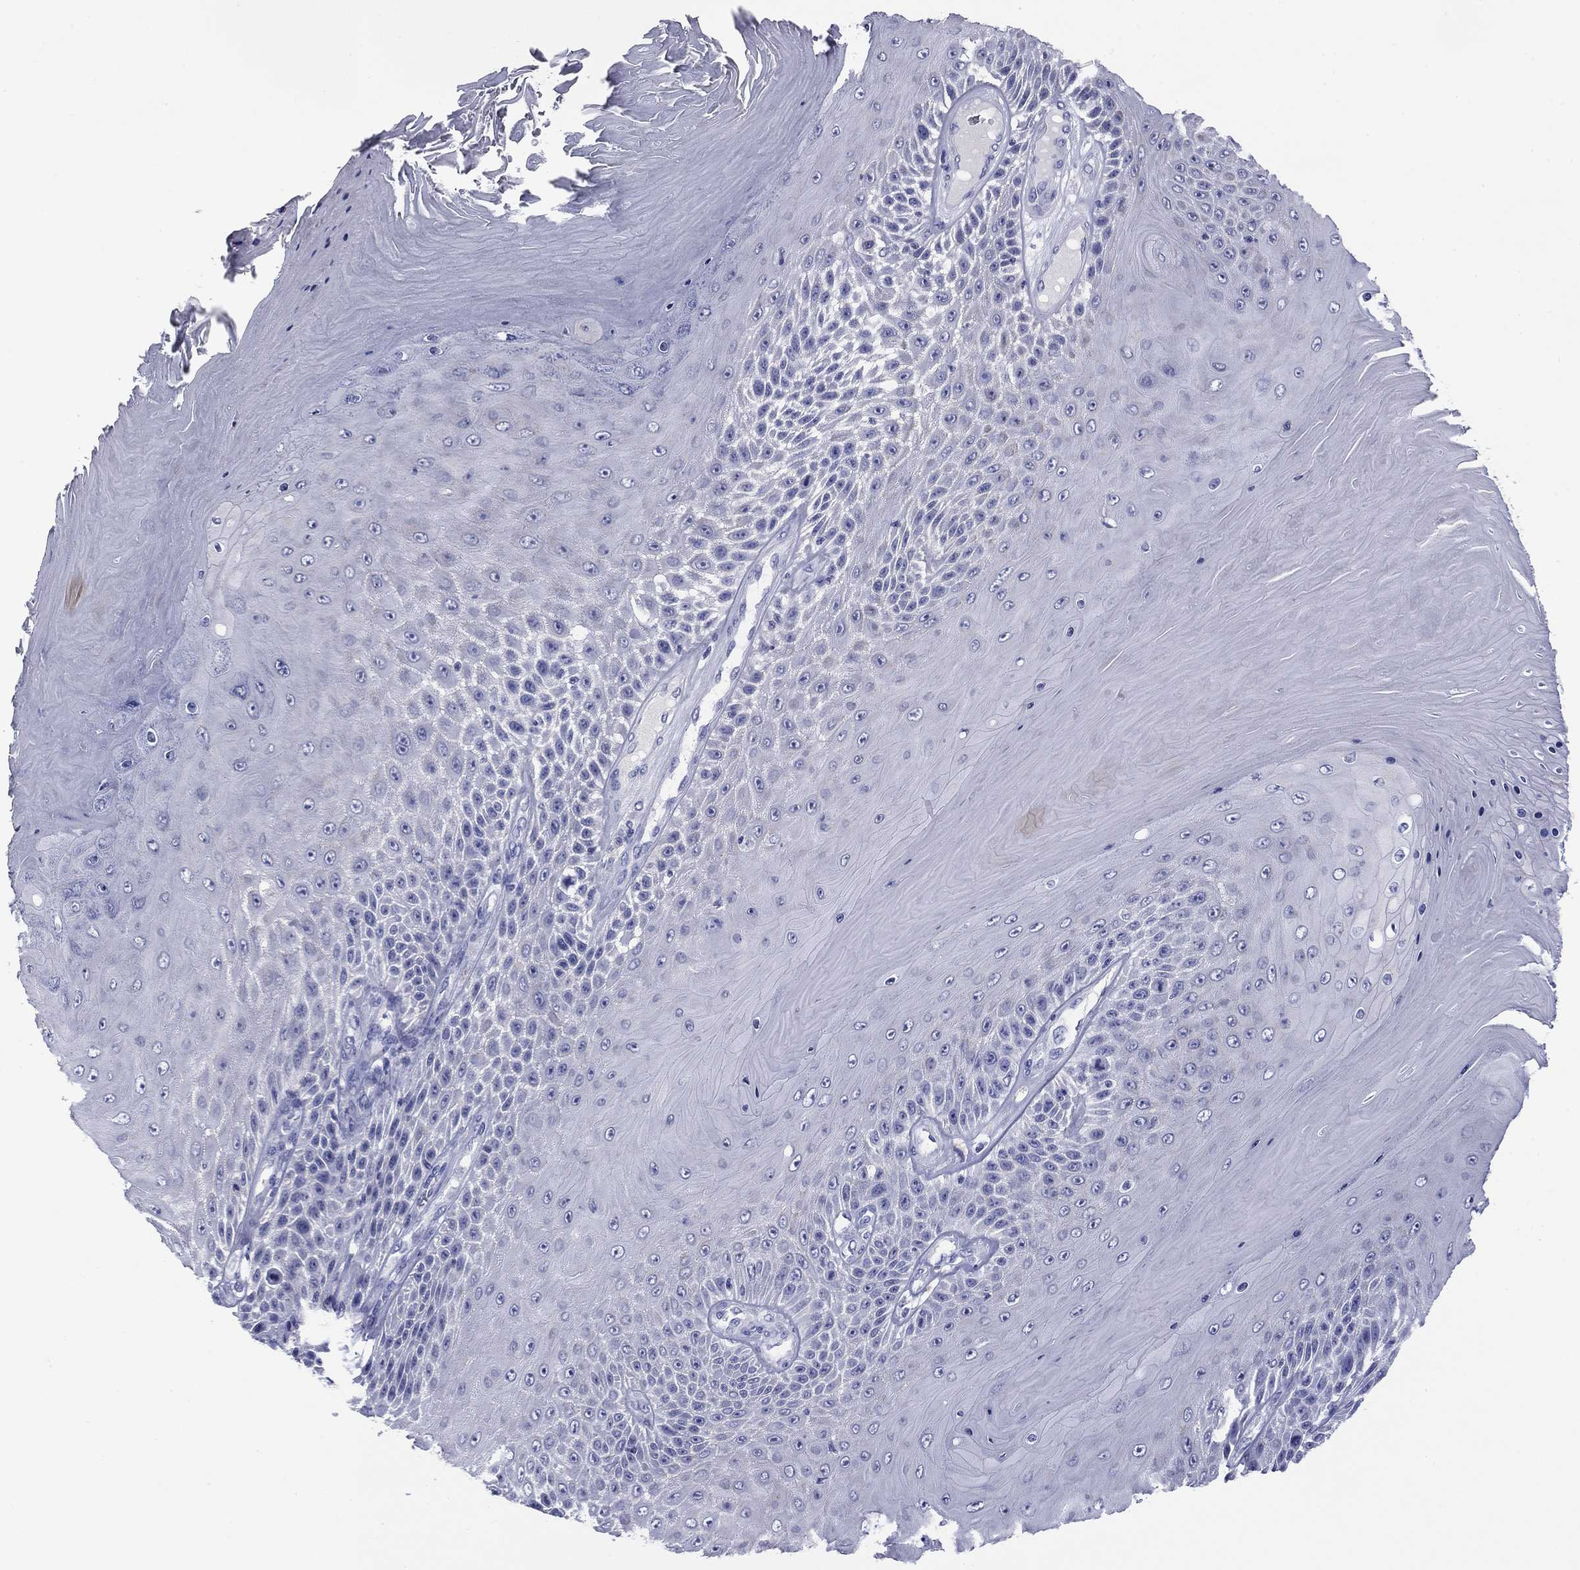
{"staining": {"intensity": "negative", "quantity": "none", "location": "none"}, "tissue": "skin cancer", "cell_type": "Tumor cells", "image_type": "cancer", "snomed": [{"axis": "morphology", "description": "Squamous cell carcinoma, NOS"}, {"axis": "topography", "description": "Skin"}], "caption": "Micrograph shows no significant protein staining in tumor cells of squamous cell carcinoma (skin).", "gene": "ABCC2", "patient": {"sex": "male", "age": 62}}